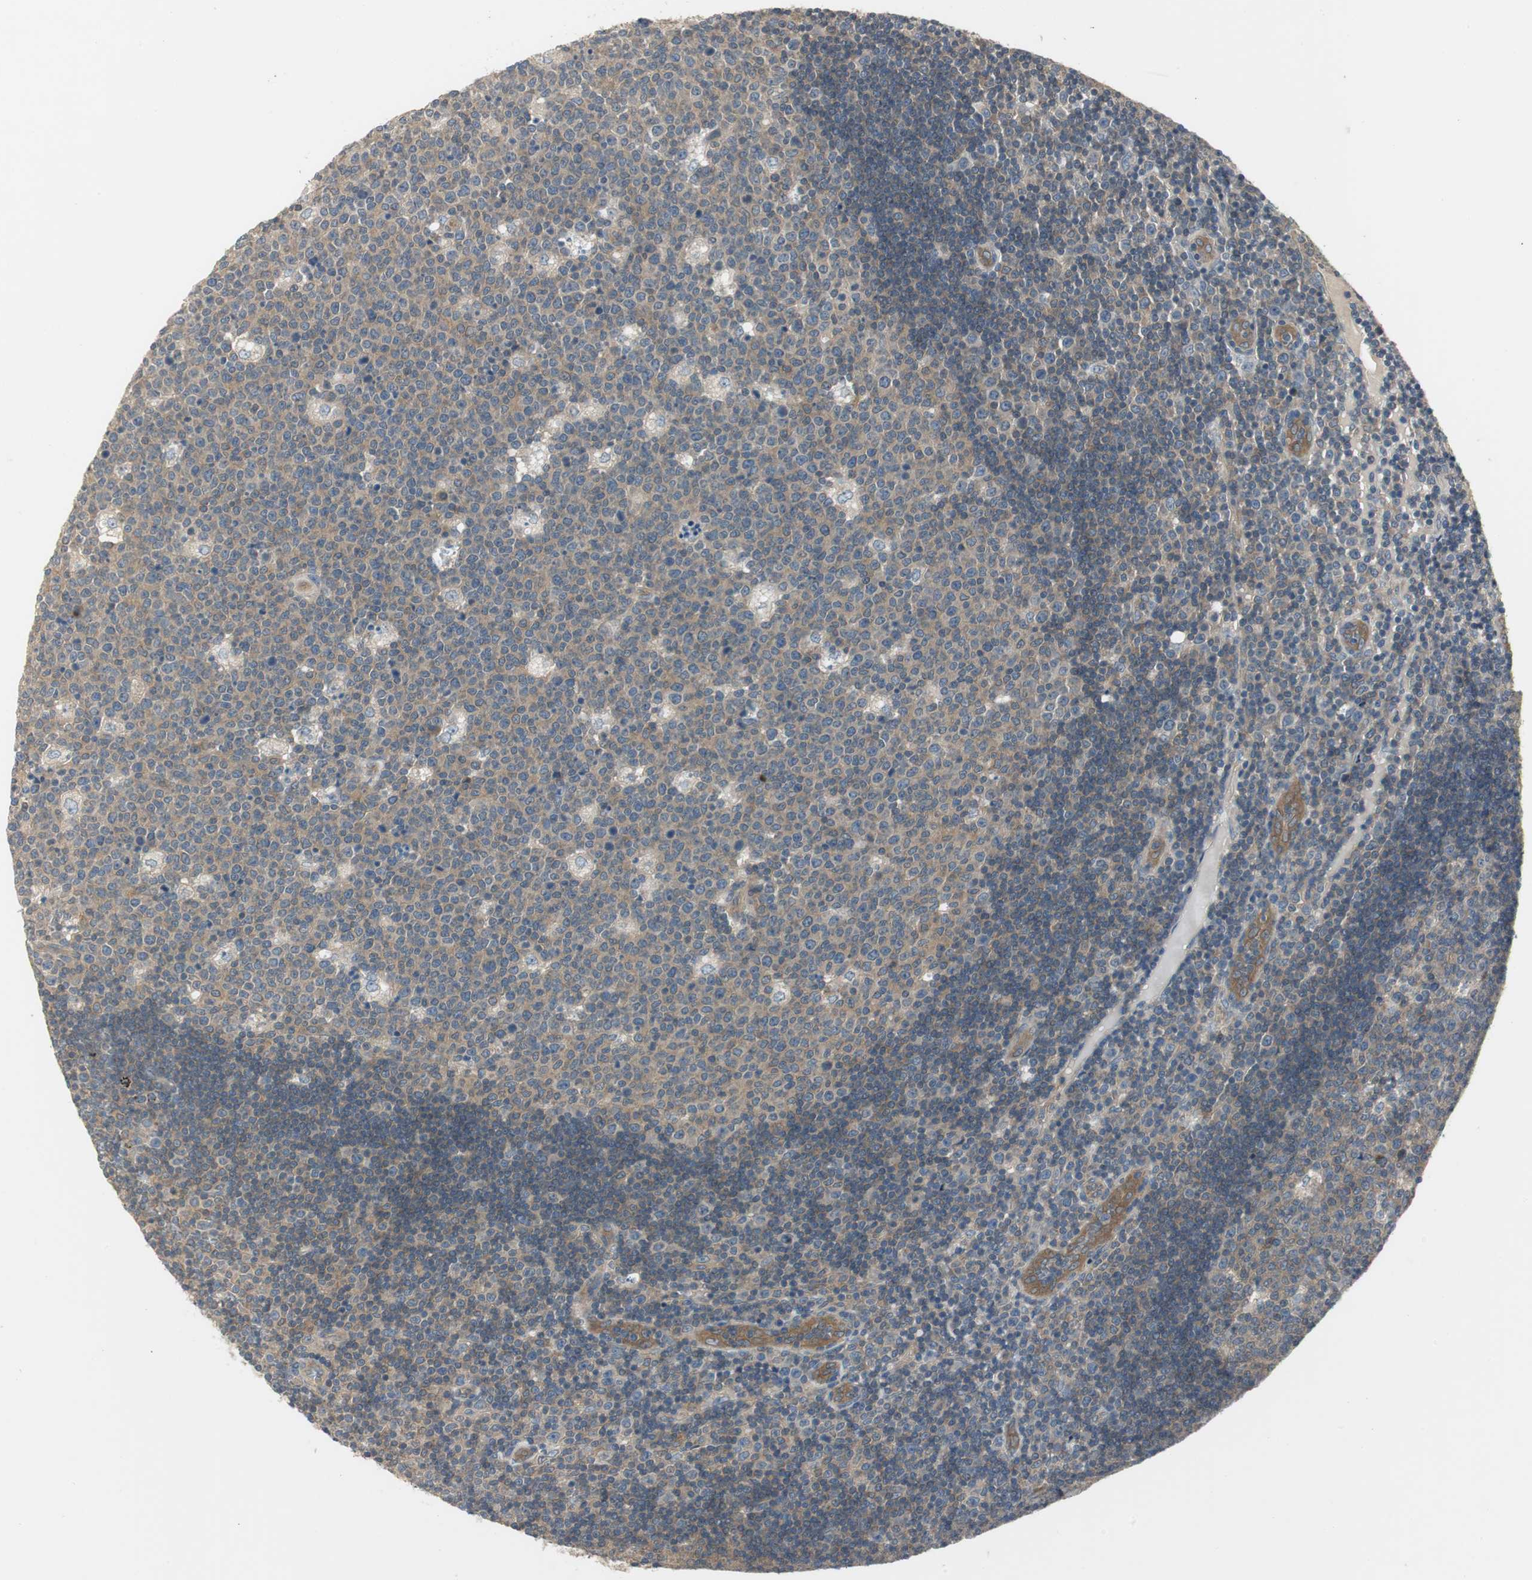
{"staining": {"intensity": "moderate", "quantity": ">75%", "location": "cytoplasmic/membranous"}, "tissue": "lymph node", "cell_type": "Germinal center cells", "image_type": "normal", "snomed": [{"axis": "morphology", "description": "Normal tissue, NOS"}, {"axis": "topography", "description": "Lymph node"}, {"axis": "topography", "description": "Salivary gland"}], "caption": "Moderate cytoplasmic/membranous expression for a protein is identified in about >75% of germinal center cells of unremarkable lymph node using immunohistochemistry.", "gene": "PRKAA1", "patient": {"sex": "male", "age": 8}}